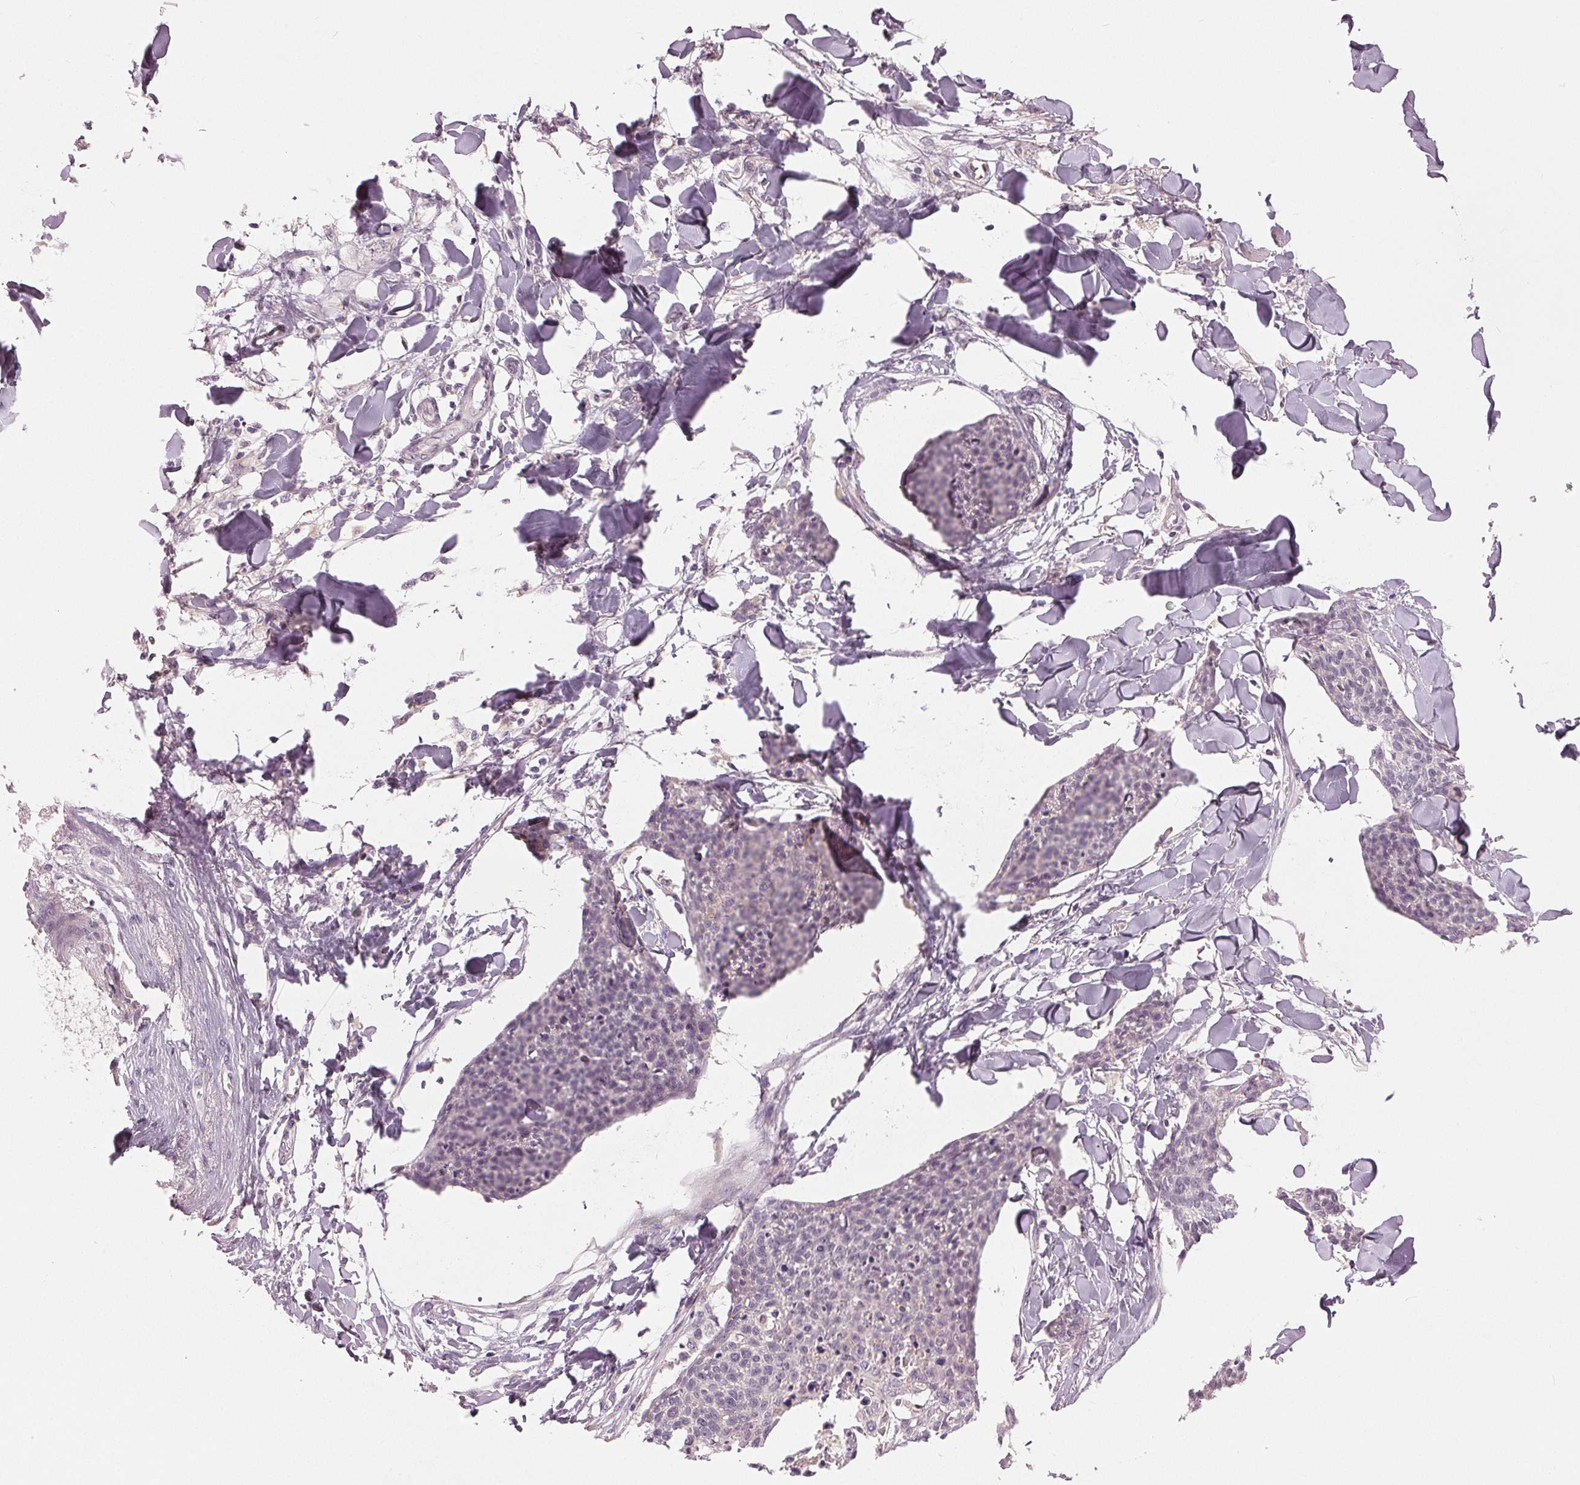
{"staining": {"intensity": "negative", "quantity": "none", "location": "none"}, "tissue": "skin cancer", "cell_type": "Tumor cells", "image_type": "cancer", "snomed": [{"axis": "morphology", "description": "Squamous cell carcinoma, NOS"}, {"axis": "topography", "description": "Skin"}, {"axis": "topography", "description": "Vulva"}], "caption": "Immunohistochemistry image of skin cancer stained for a protein (brown), which displays no expression in tumor cells. (DAB immunohistochemistry visualized using brightfield microscopy, high magnification).", "gene": "ZNF605", "patient": {"sex": "female", "age": 75}}